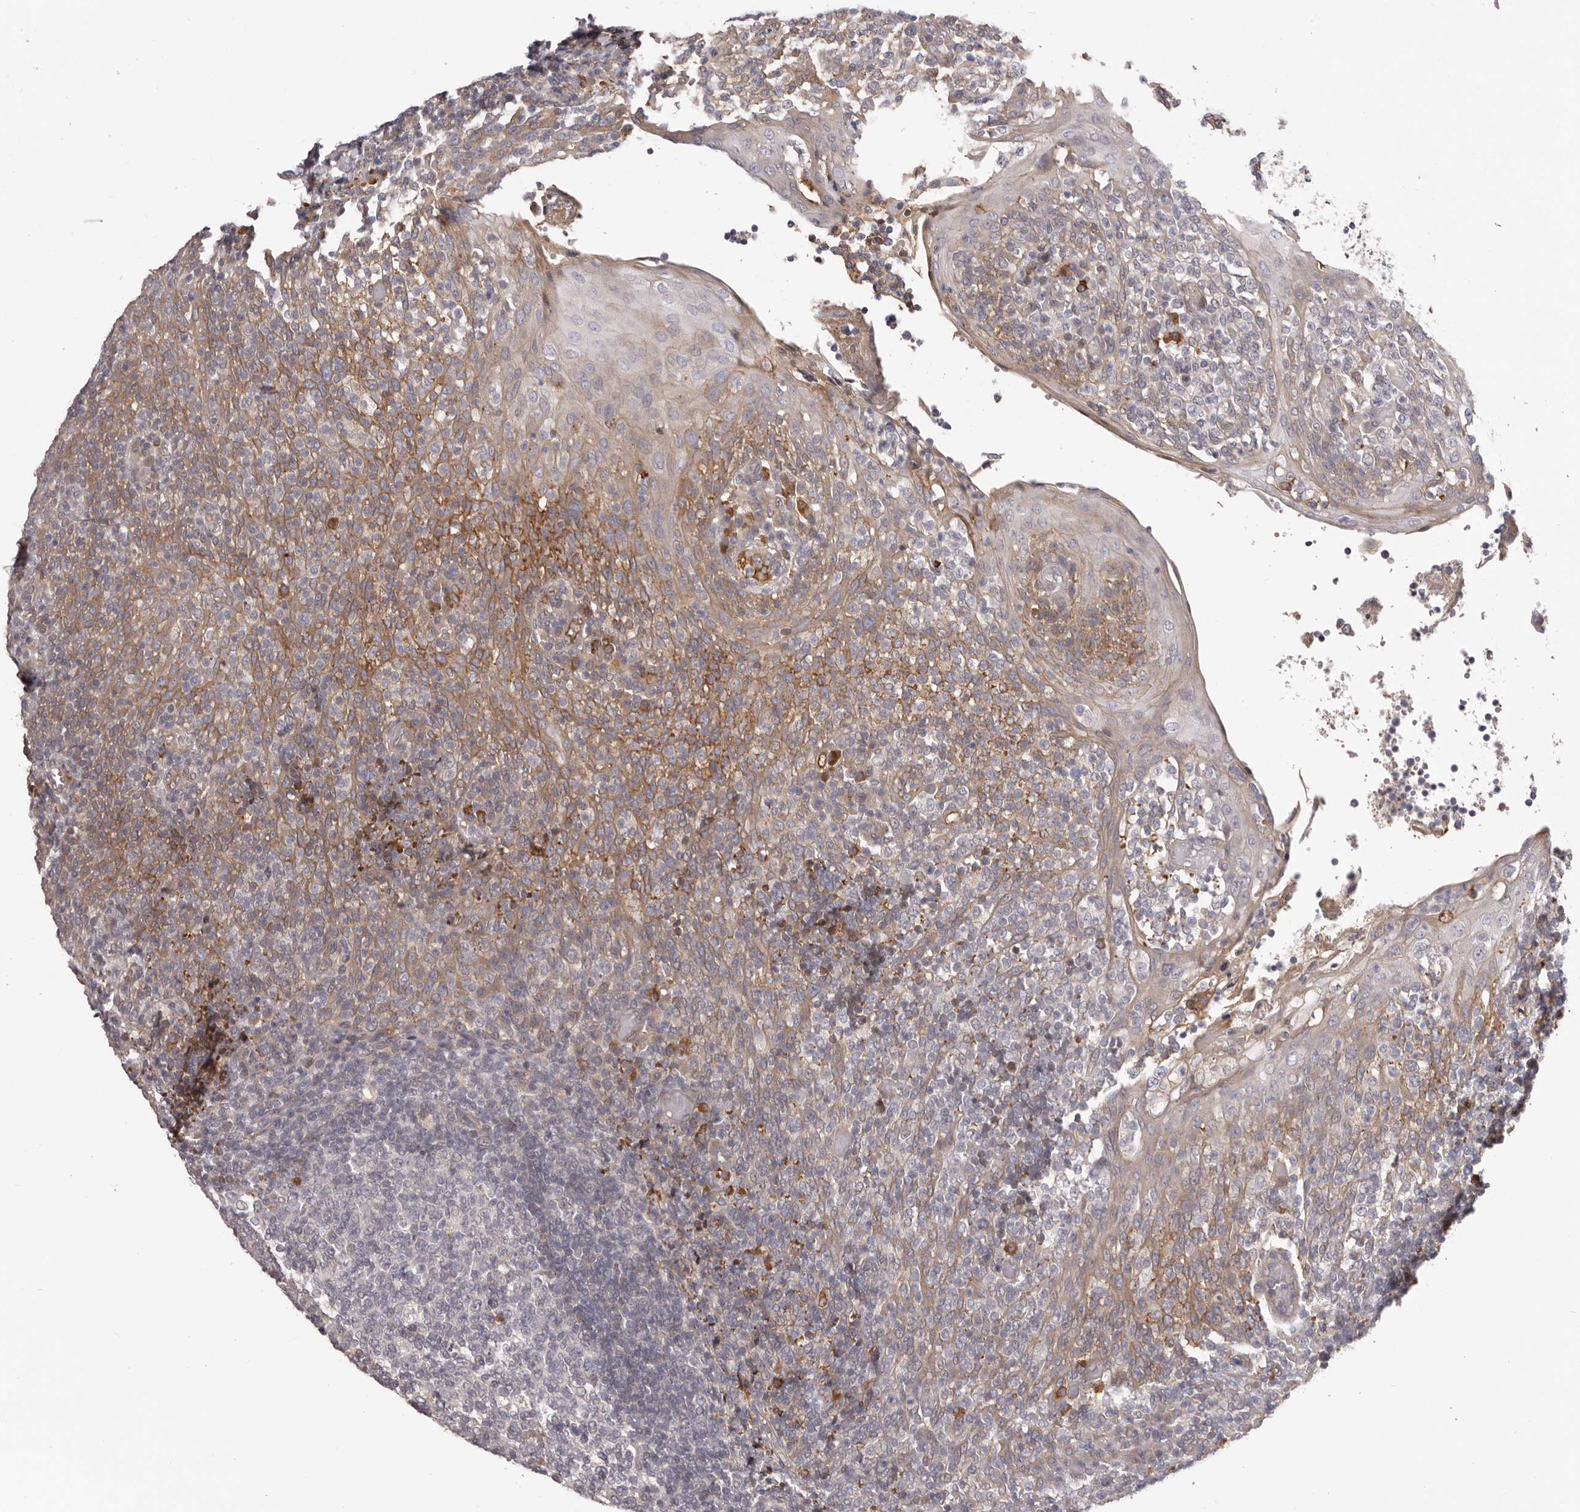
{"staining": {"intensity": "moderate", "quantity": "<25%", "location": "cytoplasmic/membranous"}, "tissue": "tonsil", "cell_type": "Germinal center cells", "image_type": "normal", "snomed": [{"axis": "morphology", "description": "Normal tissue, NOS"}, {"axis": "topography", "description": "Tonsil"}], "caption": "This photomicrograph shows unremarkable tonsil stained with immunohistochemistry to label a protein in brown. The cytoplasmic/membranous of germinal center cells show moderate positivity for the protein. Nuclei are counter-stained blue.", "gene": "OTUD3", "patient": {"sex": "female", "age": 19}}